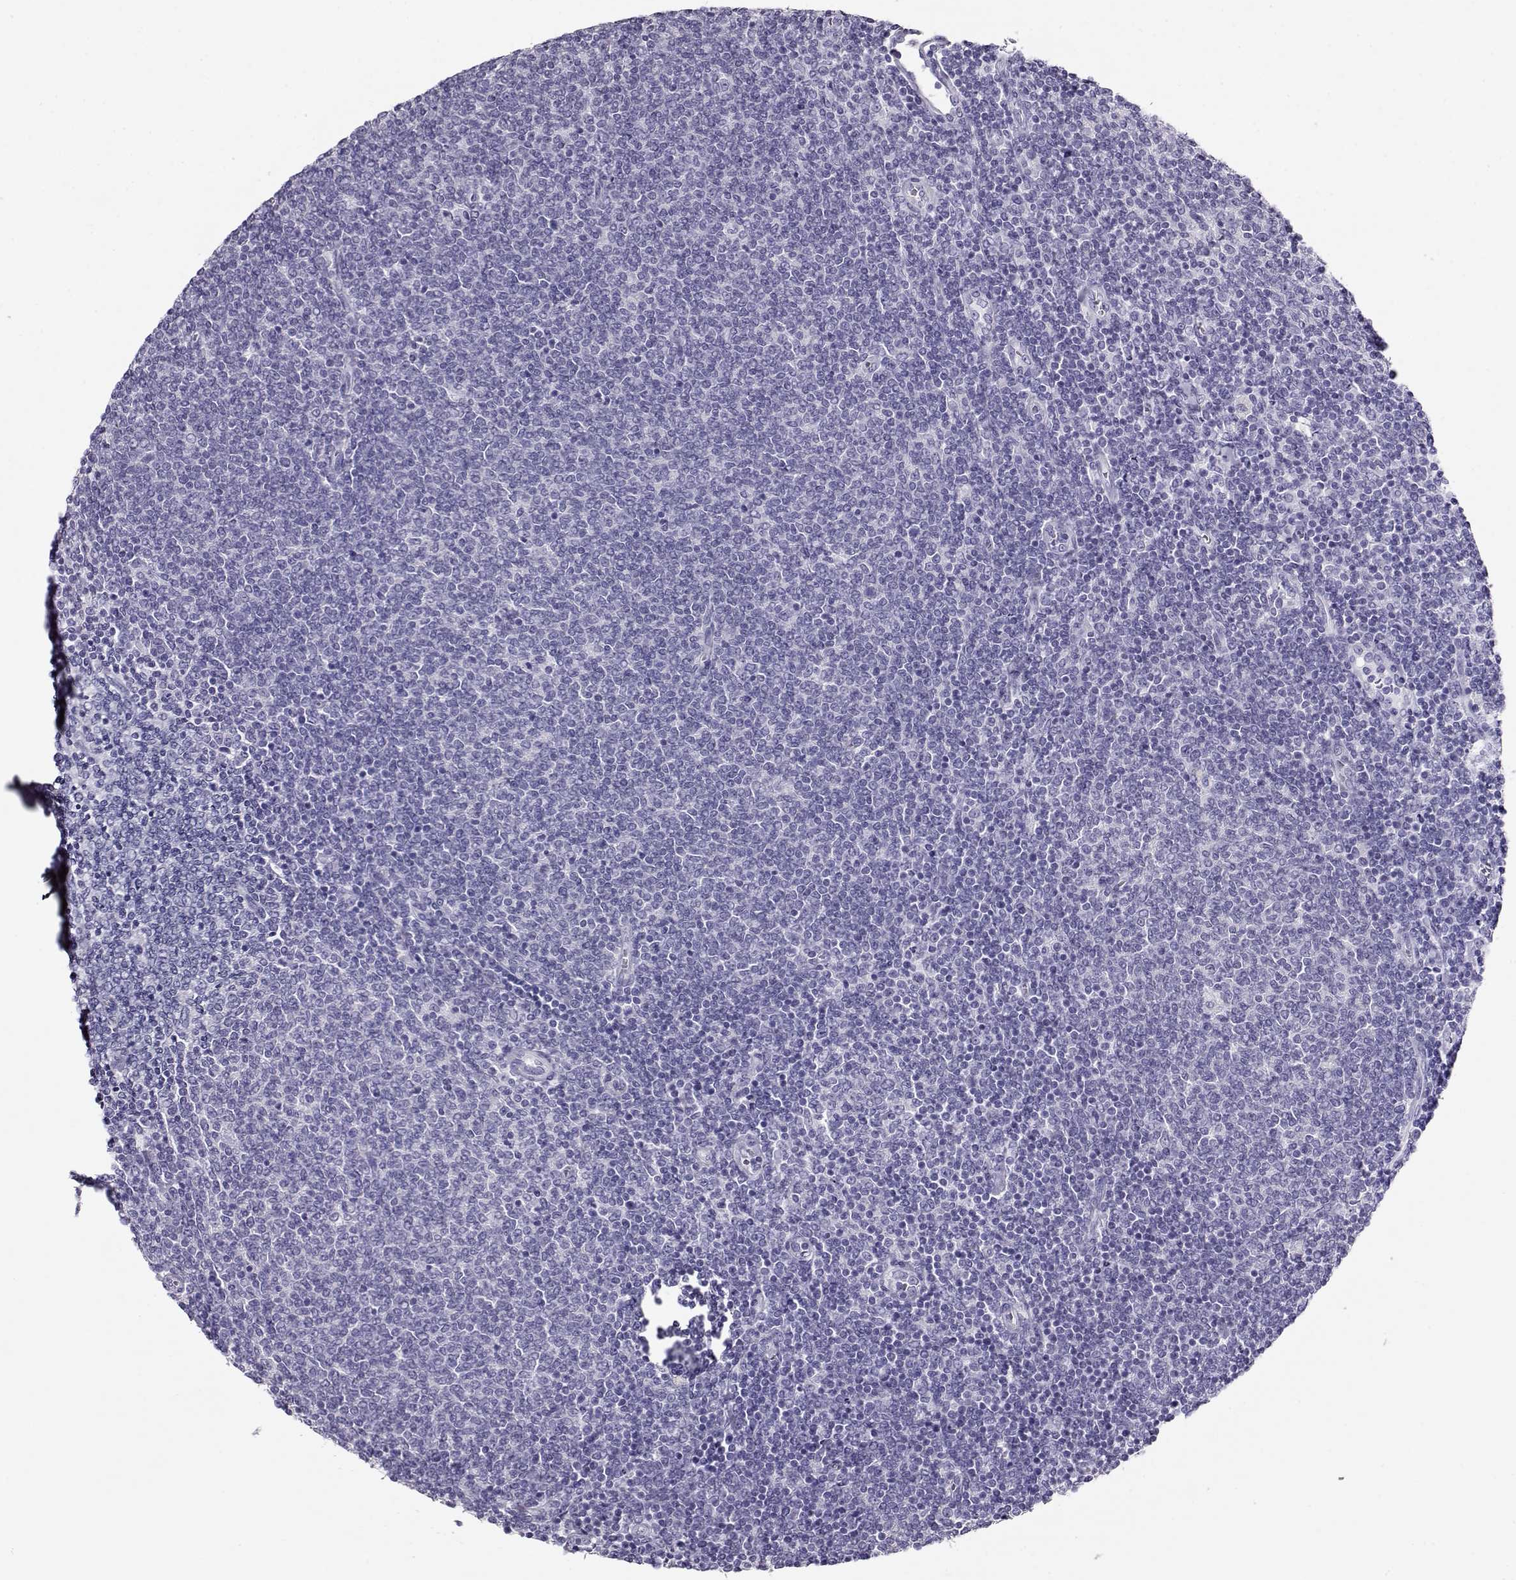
{"staining": {"intensity": "negative", "quantity": "none", "location": "none"}, "tissue": "lymphoma", "cell_type": "Tumor cells", "image_type": "cancer", "snomed": [{"axis": "morphology", "description": "Malignant lymphoma, non-Hodgkin's type, Low grade"}, {"axis": "topography", "description": "Lymph node"}], "caption": "Tumor cells show no significant expression in lymphoma.", "gene": "ACTN2", "patient": {"sex": "male", "age": 52}}